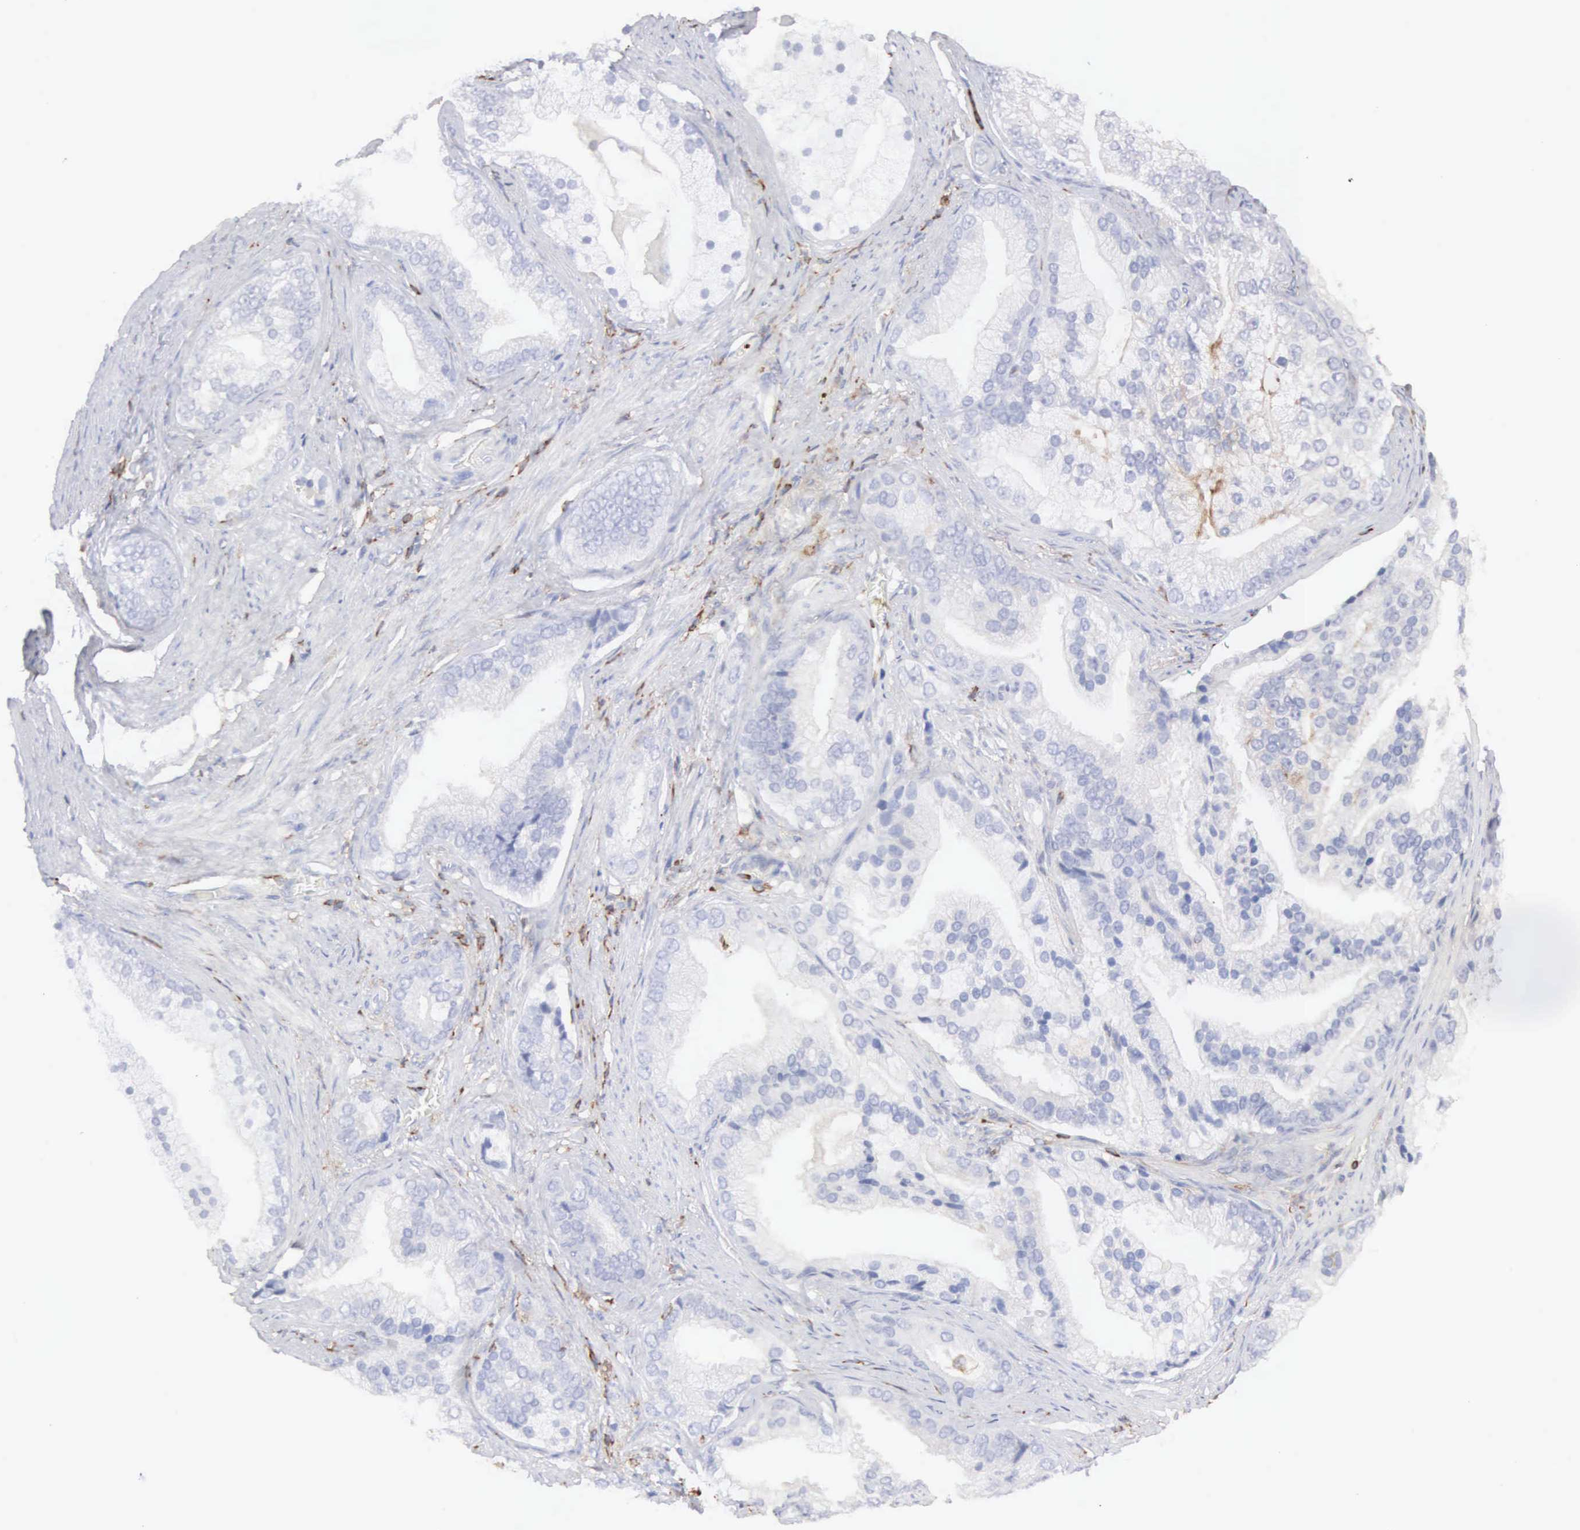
{"staining": {"intensity": "negative", "quantity": "none", "location": "none"}, "tissue": "colorectal cancer", "cell_type": "Tumor cells", "image_type": "cancer", "snomed": [{"axis": "morphology", "description": "Adenocarcinoma, NOS"}, {"axis": "topography", "description": "Colon"}], "caption": "Immunohistochemistry histopathology image of human colorectal adenocarcinoma stained for a protein (brown), which displays no positivity in tumor cells.", "gene": "SH3BP1", "patient": {"sex": "female", "age": 86}}